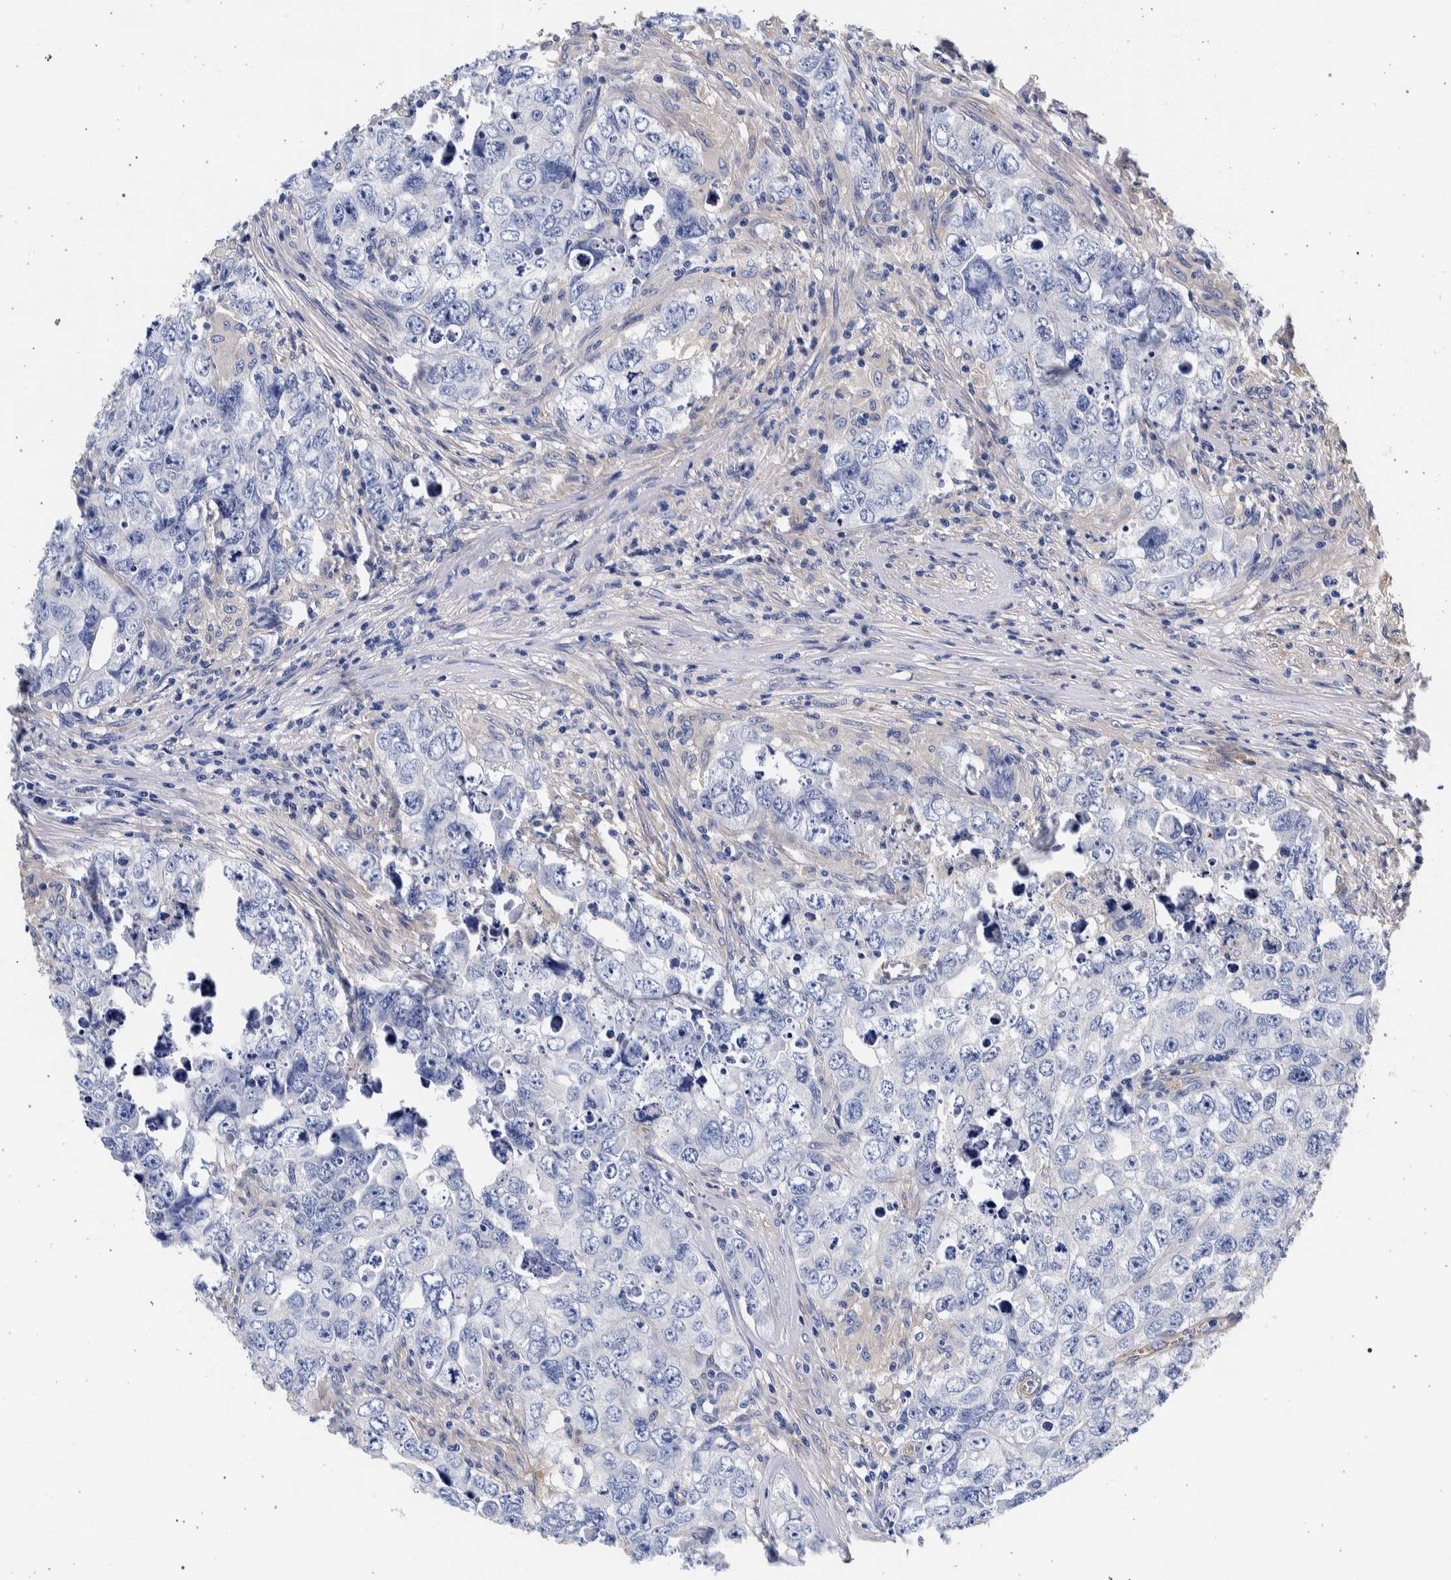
{"staining": {"intensity": "negative", "quantity": "none", "location": "none"}, "tissue": "testis cancer", "cell_type": "Tumor cells", "image_type": "cancer", "snomed": [{"axis": "morphology", "description": "Seminoma, NOS"}, {"axis": "morphology", "description": "Carcinoma, Embryonal, NOS"}, {"axis": "topography", "description": "Testis"}], "caption": "Immunohistochemistry (IHC) of seminoma (testis) demonstrates no staining in tumor cells. Brightfield microscopy of immunohistochemistry stained with DAB (brown) and hematoxylin (blue), captured at high magnification.", "gene": "NIBAN2", "patient": {"sex": "male", "age": 43}}